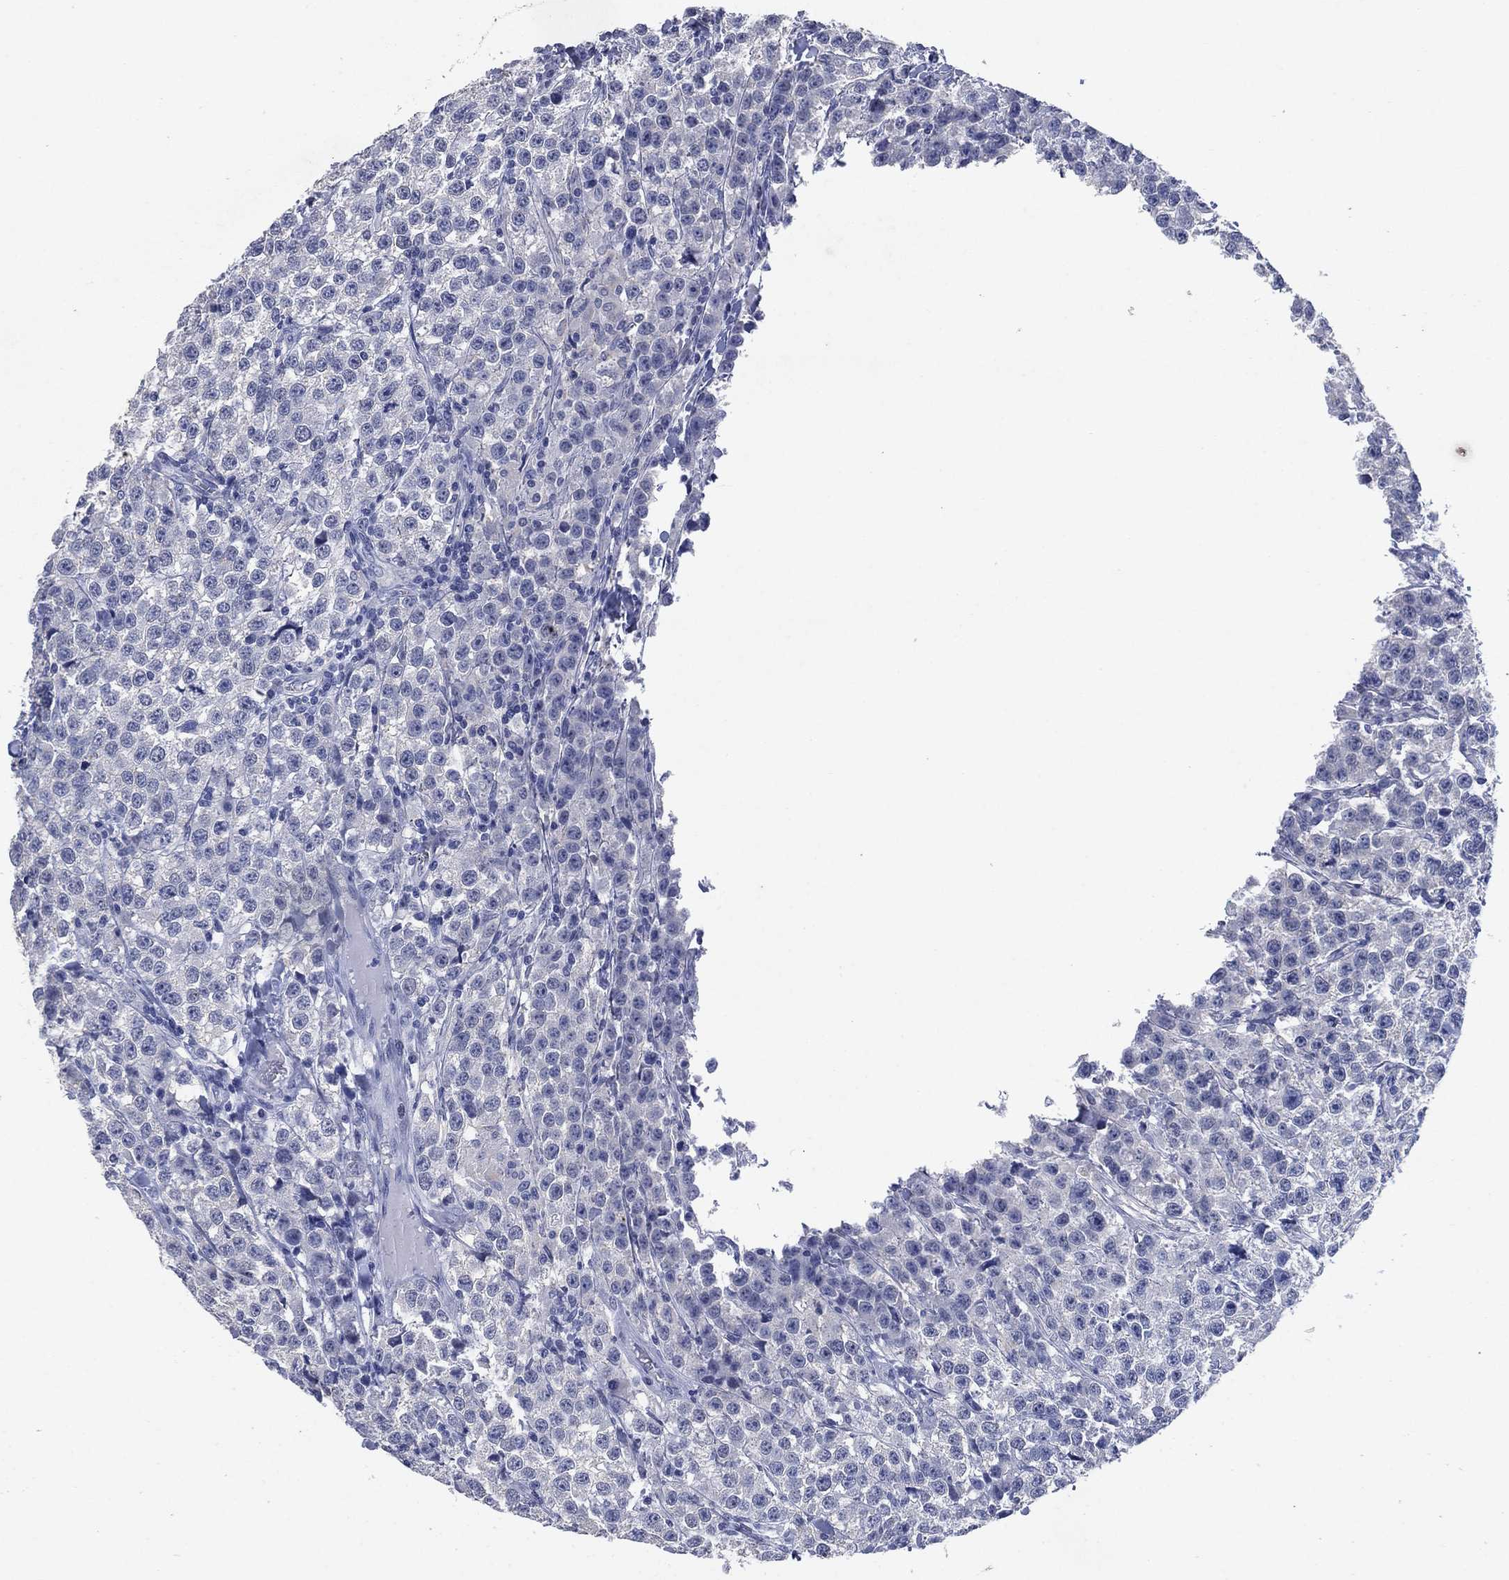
{"staining": {"intensity": "negative", "quantity": "none", "location": "none"}, "tissue": "testis cancer", "cell_type": "Tumor cells", "image_type": "cancer", "snomed": [{"axis": "morphology", "description": "Seminoma, NOS"}, {"axis": "topography", "description": "Testis"}], "caption": "The immunohistochemistry (IHC) image has no significant staining in tumor cells of testis cancer tissue.", "gene": "FSCN2", "patient": {"sex": "male", "age": 59}}